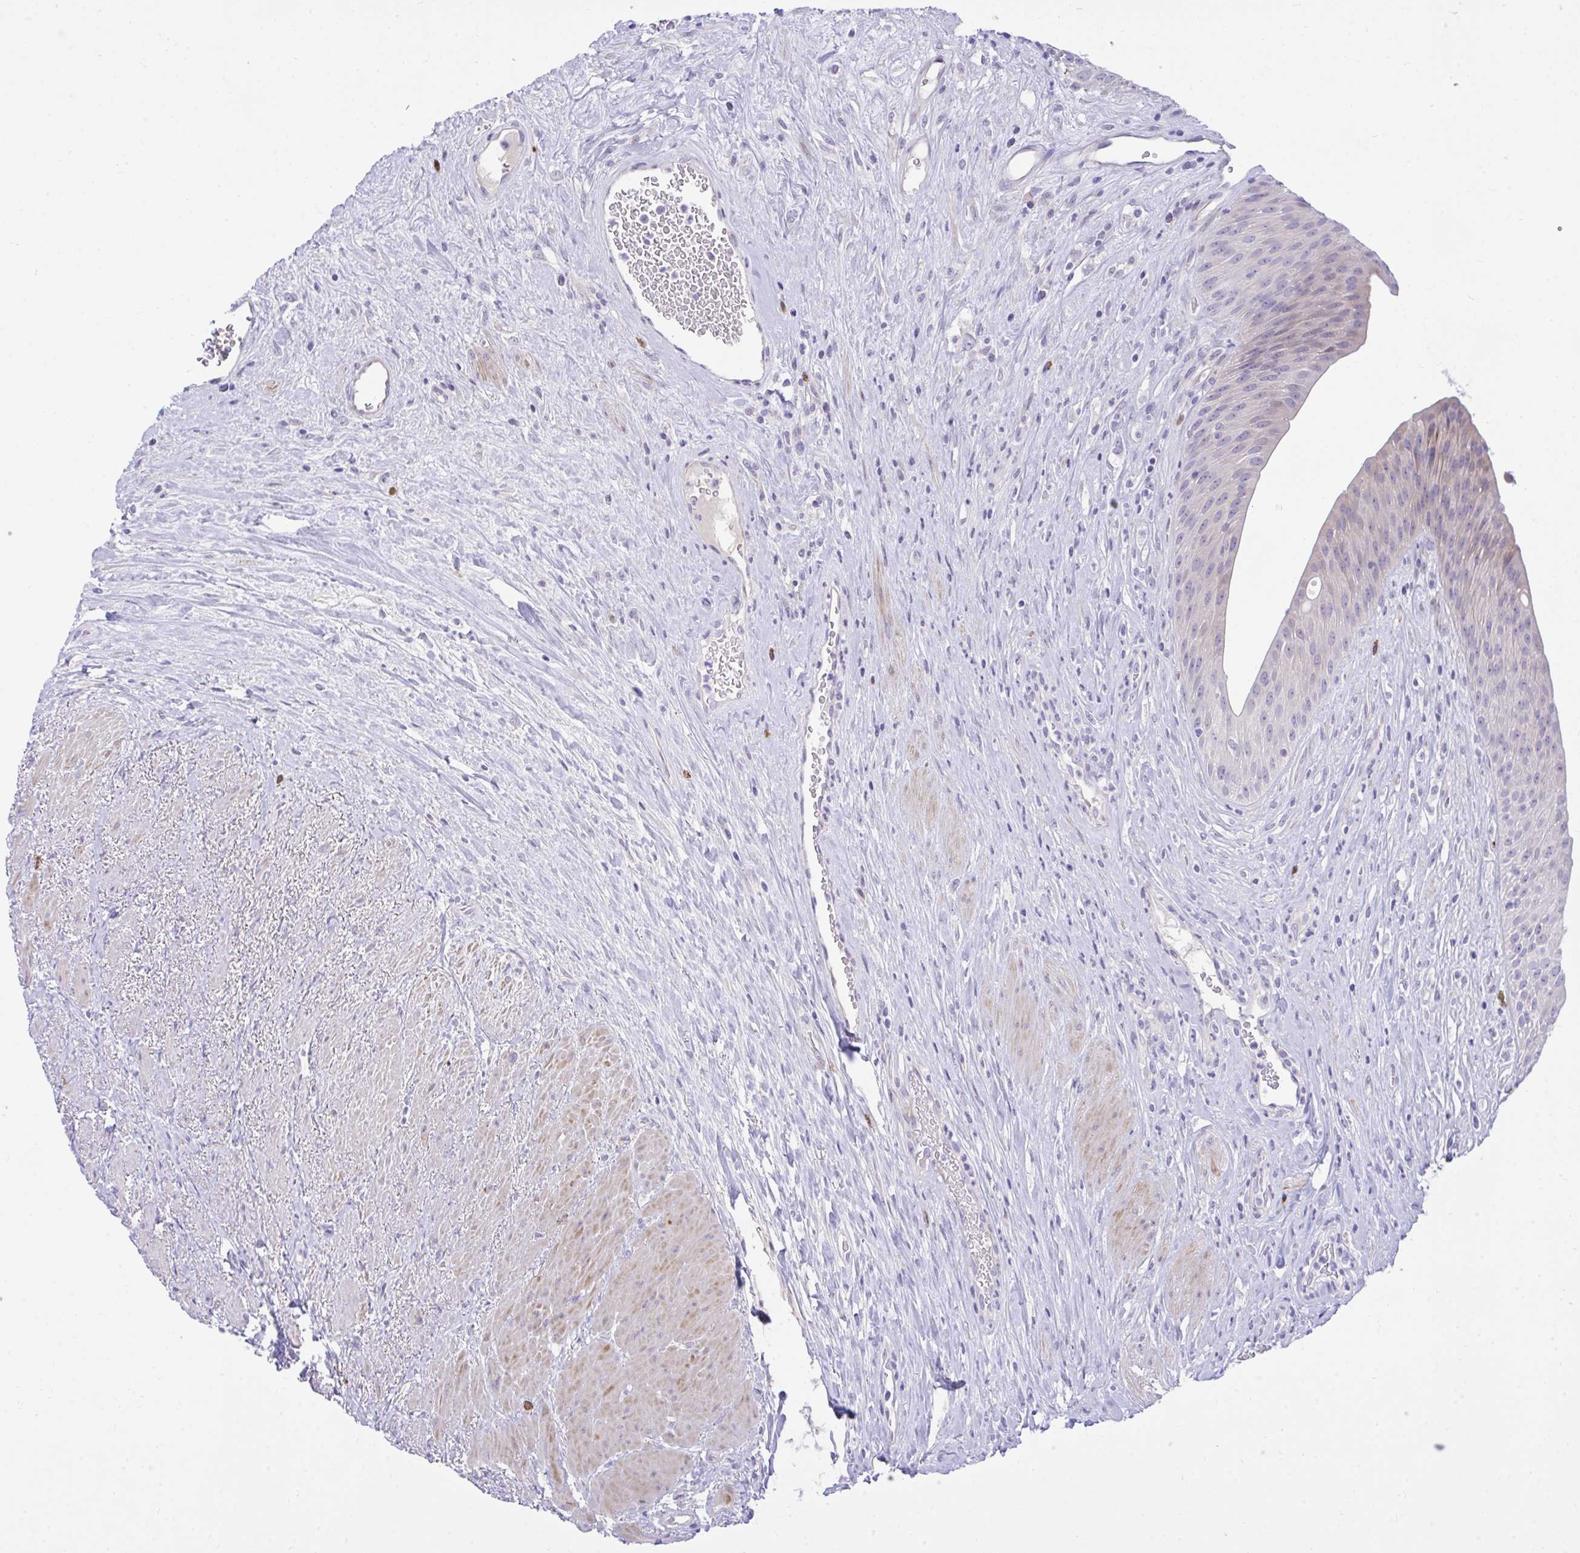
{"staining": {"intensity": "negative", "quantity": "none", "location": "none"}, "tissue": "urinary bladder", "cell_type": "Urothelial cells", "image_type": "normal", "snomed": [{"axis": "morphology", "description": "Normal tissue, NOS"}, {"axis": "topography", "description": "Urinary bladder"}], "caption": "The micrograph reveals no staining of urothelial cells in benign urinary bladder.", "gene": "MED9", "patient": {"sex": "female", "age": 56}}